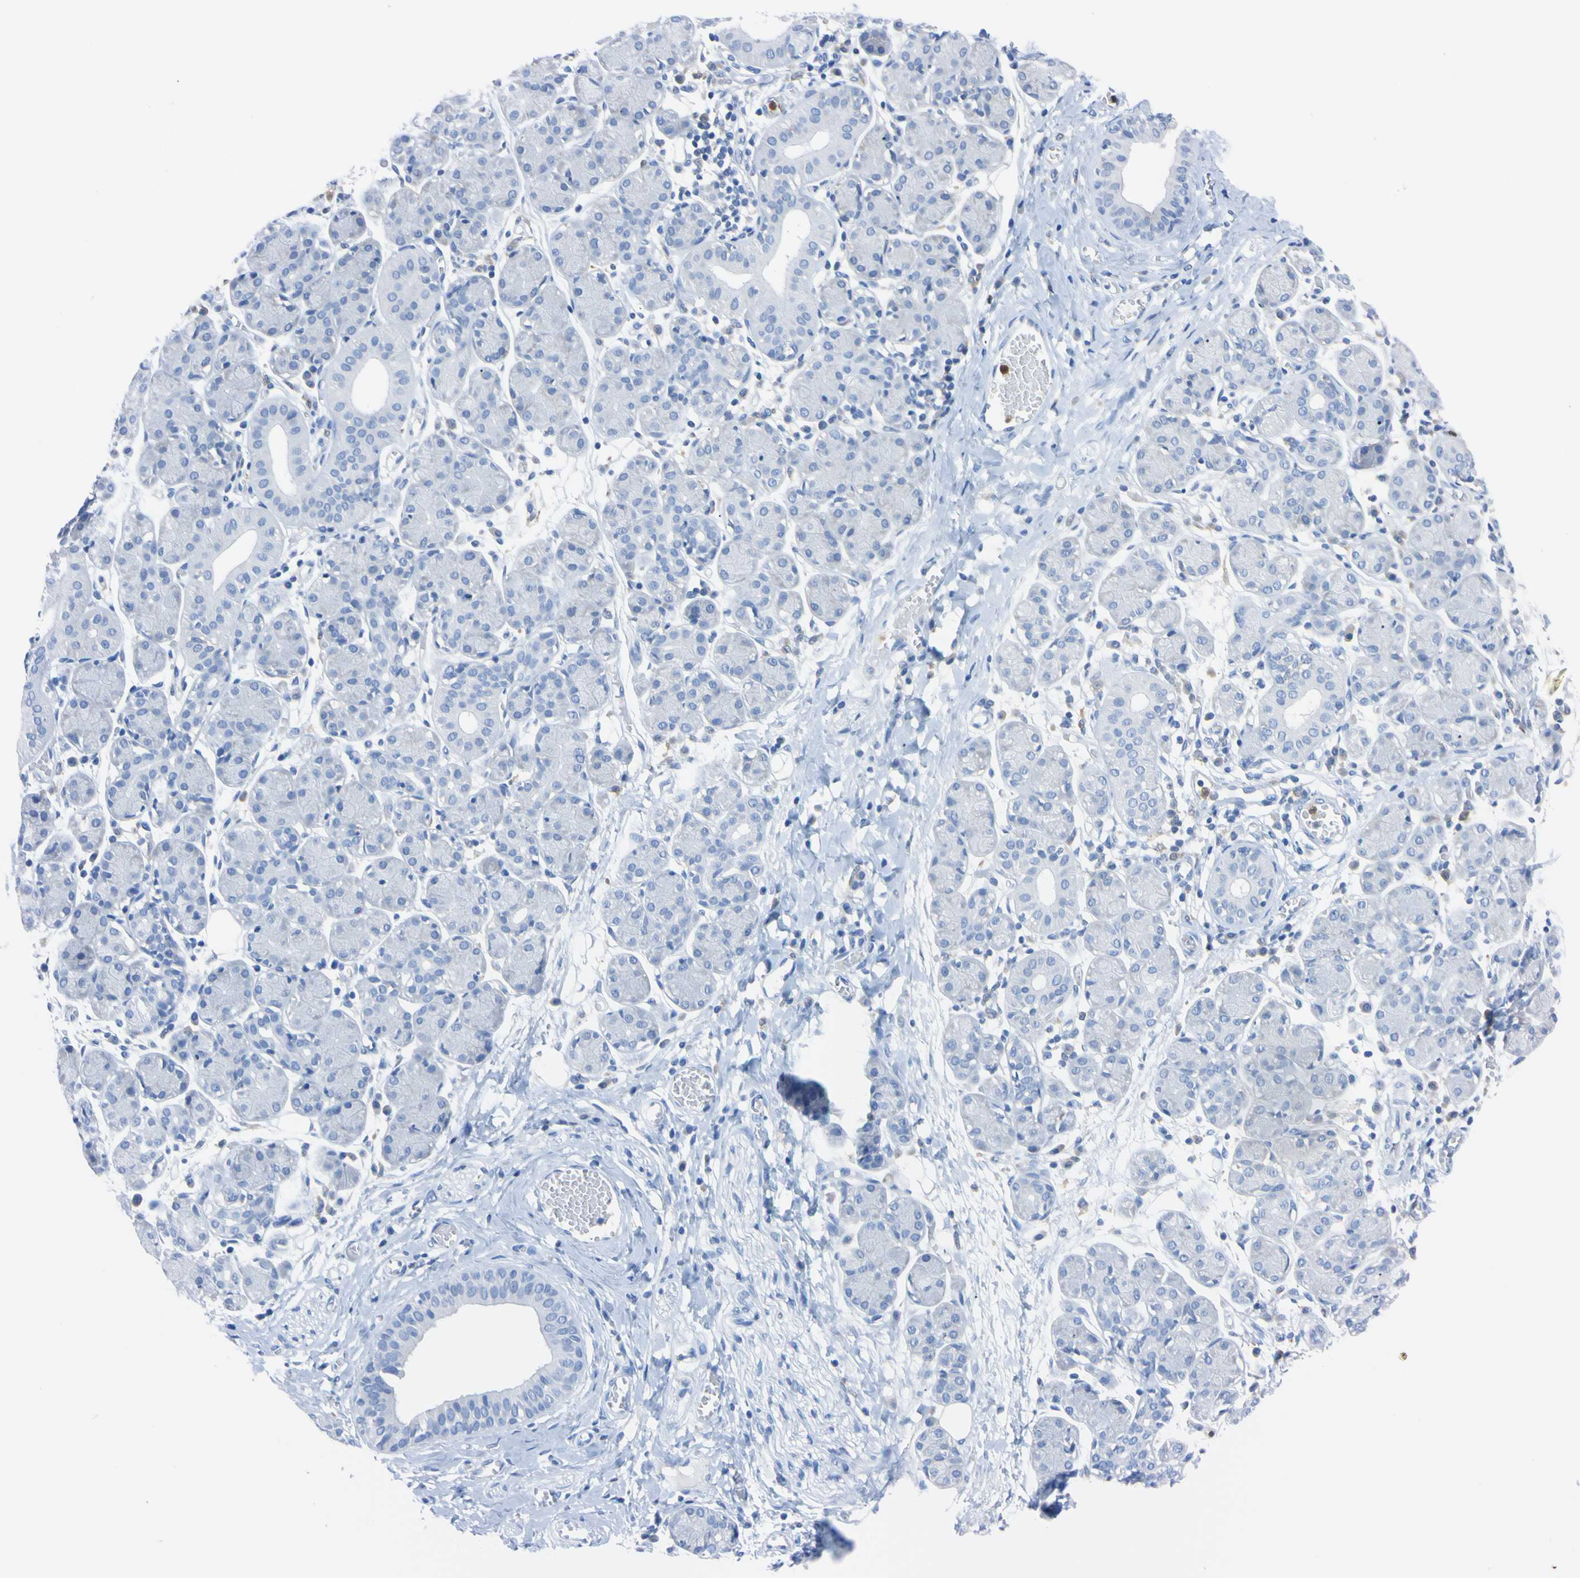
{"staining": {"intensity": "negative", "quantity": "none", "location": "none"}, "tissue": "salivary gland", "cell_type": "Glandular cells", "image_type": "normal", "snomed": [{"axis": "morphology", "description": "Normal tissue, NOS"}, {"axis": "morphology", "description": "Inflammation, NOS"}, {"axis": "topography", "description": "Lymph node"}, {"axis": "topography", "description": "Salivary gland"}], "caption": "DAB (3,3'-diaminobenzidine) immunohistochemical staining of benign human salivary gland shows no significant staining in glandular cells. Nuclei are stained in blue.", "gene": "NCF4", "patient": {"sex": "male", "age": 3}}